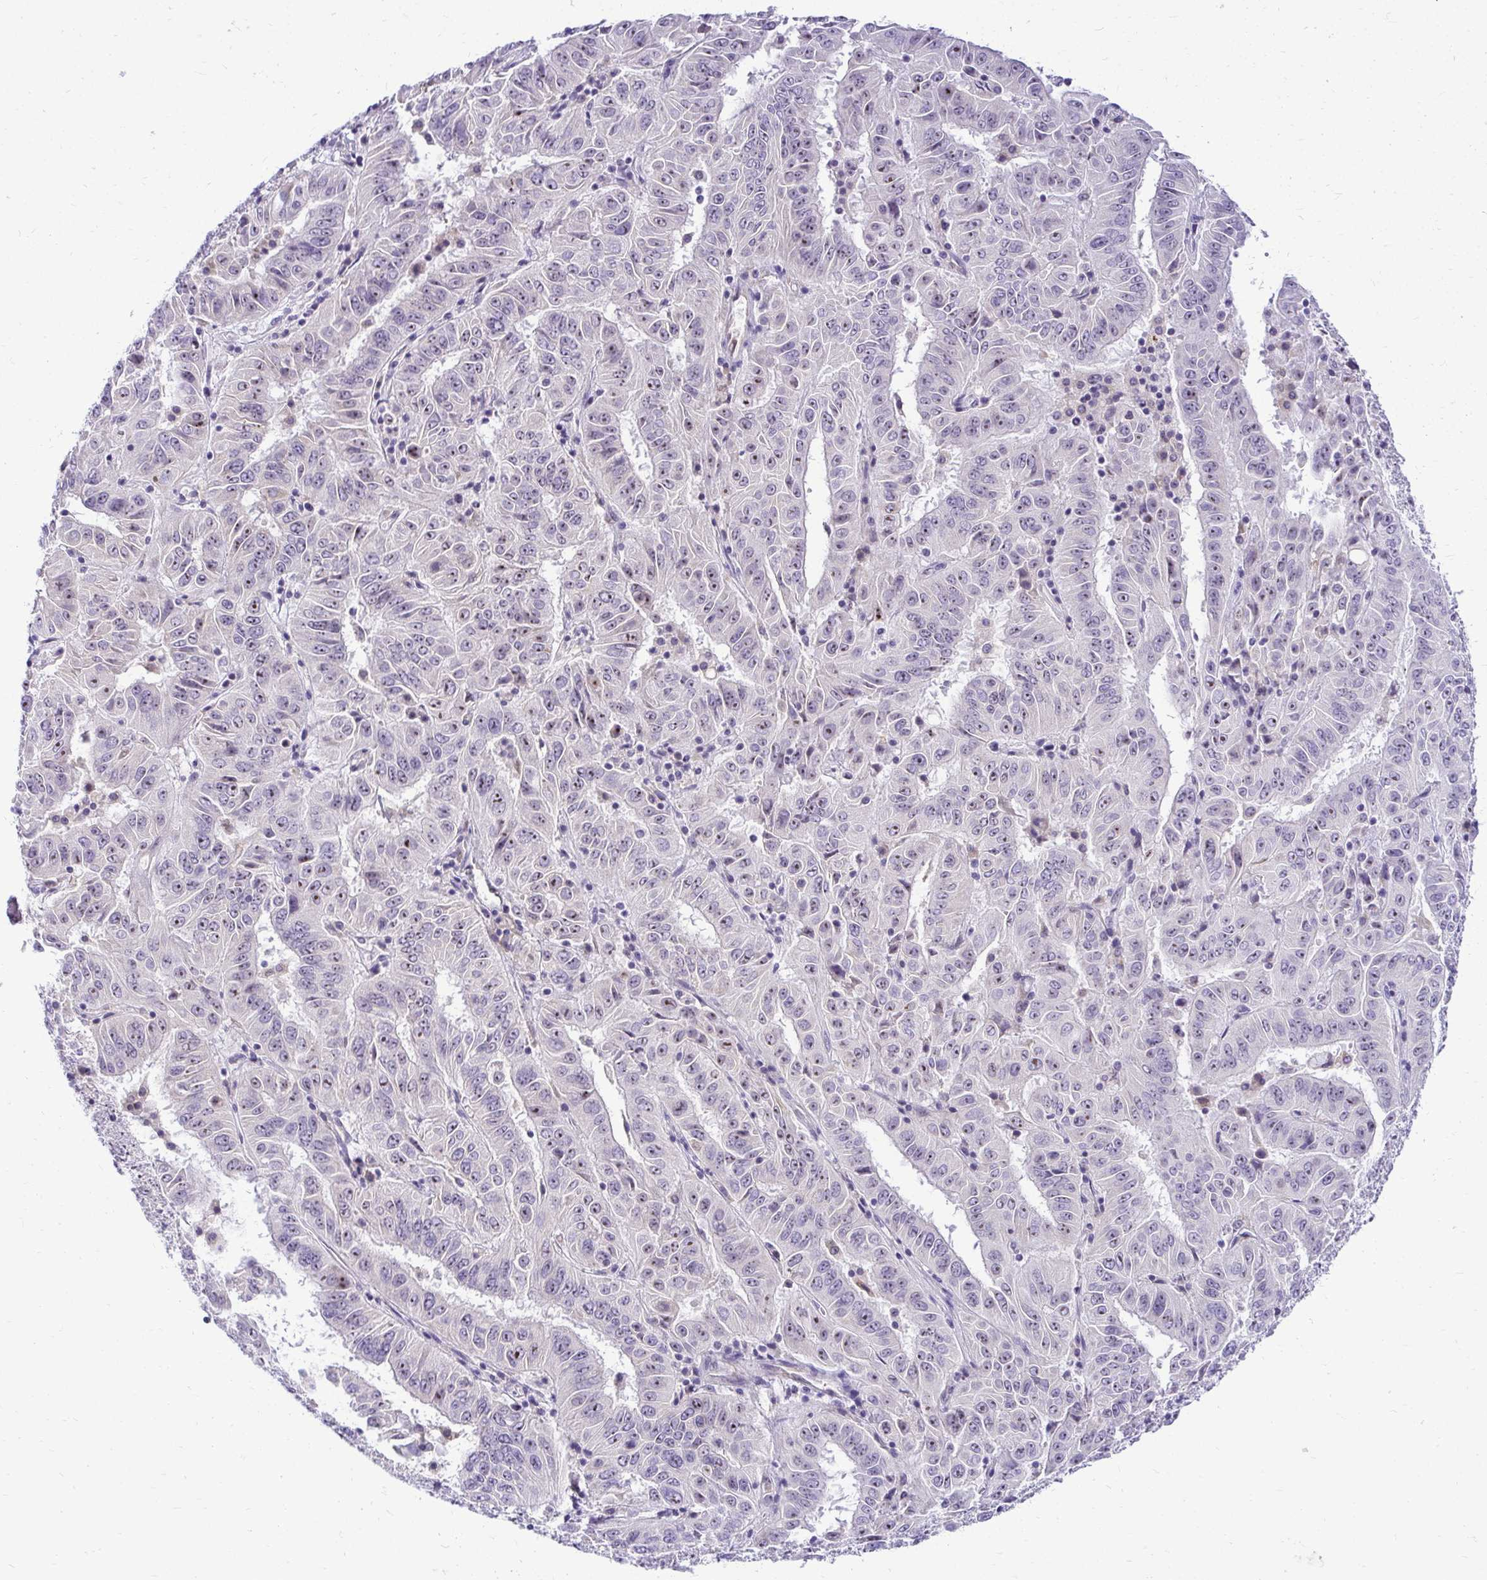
{"staining": {"intensity": "moderate", "quantity": "<25%", "location": "nuclear"}, "tissue": "pancreatic cancer", "cell_type": "Tumor cells", "image_type": "cancer", "snomed": [{"axis": "morphology", "description": "Adenocarcinoma, NOS"}, {"axis": "topography", "description": "Pancreas"}], "caption": "Immunohistochemical staining of human pancreatic cancer exhibits moderate nuclear protein positivity in about <25% of tumor cells.", "gene": "NIFK", "patient": {"sex": "male", "age": 63}}